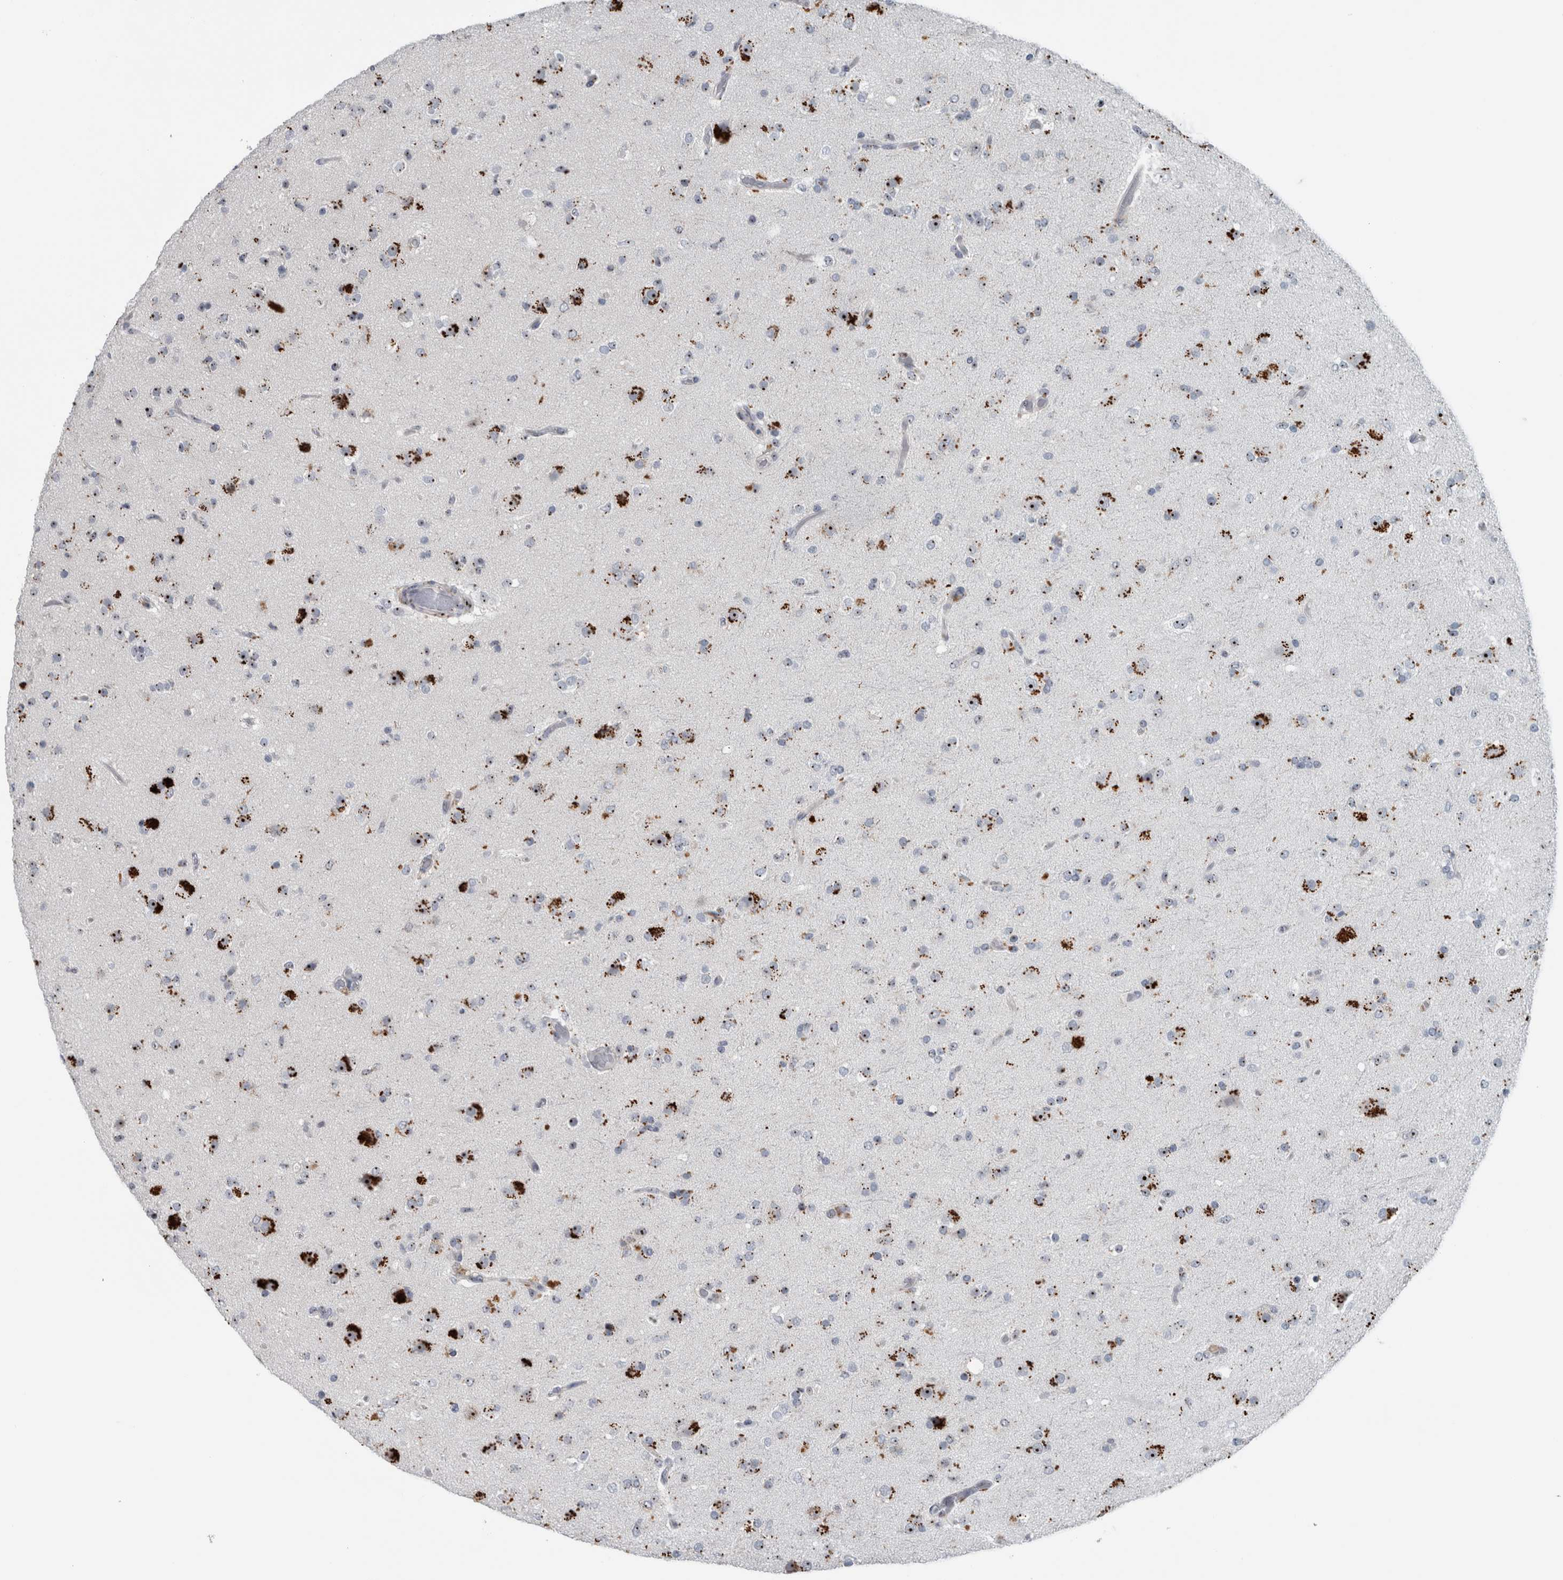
{"staining": {"intensity": "weak", "quantity": "25%-75%", "location": "nuclear"}, "tissue": "glioma", "cell_type": "Tumor cells", "image_type": "cancer", "snomed": [{"axis": "morphology", "description": "Glioma, malignant, Low grade"}, {"axis": "topography", "description": "Brain"}], "caption": "Immunohistochemical staining of human malignant glioma (low-grade) reveals weak nuclear protein expression in about 25%-75% of tumor cells. (DAB IHC, brown staining for protein, blue staining for nuclei).", "gene": "UTP6", "patient": {"sex": "male", "age": 65}}